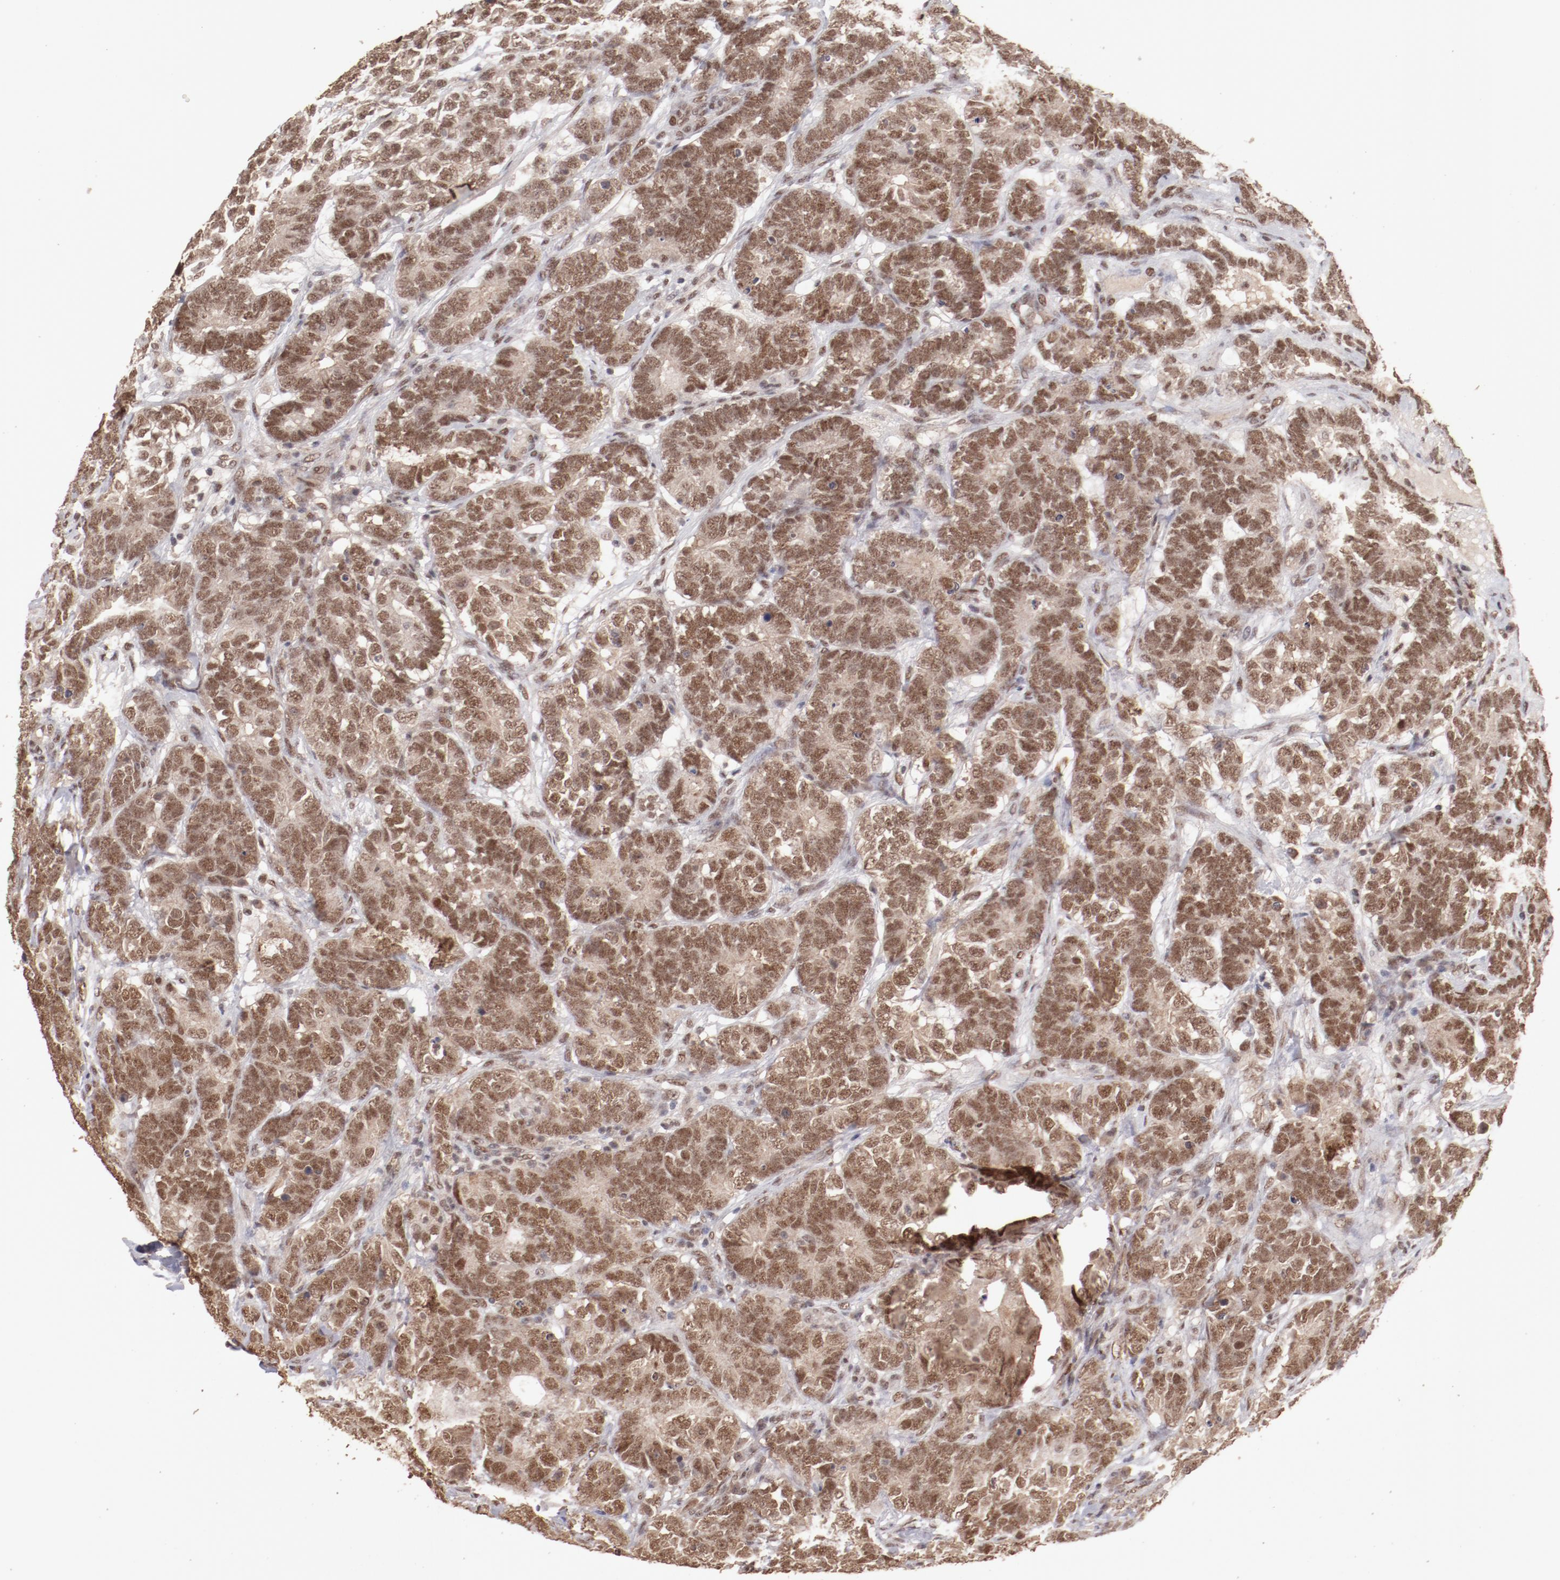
{"staining": {"intensity": "moderate", "quantity": ">75%", "location": "cytoplasmic/membranous,nuclear"}, "tissue": "testis cancer", "cell_type": "Tumor cells", "image_type": "cancer", "snomed": [{"axis": "morphology", "description": "Carcinoma, Embryonal, NOS"}, {"axis": "topography", "description": "Testis"}], "caption": "Immunohistochemistry (DAB (3,3'-diaminobenzidine)) staining of human testis cancer (embryonal carcinoma) shows moderate cytoplasmic/membranous and nuclear protein expression in approximately >75% of tumor cells.", "gene": "CLOCK", "patient": {"sex": "male", "age": 26}}